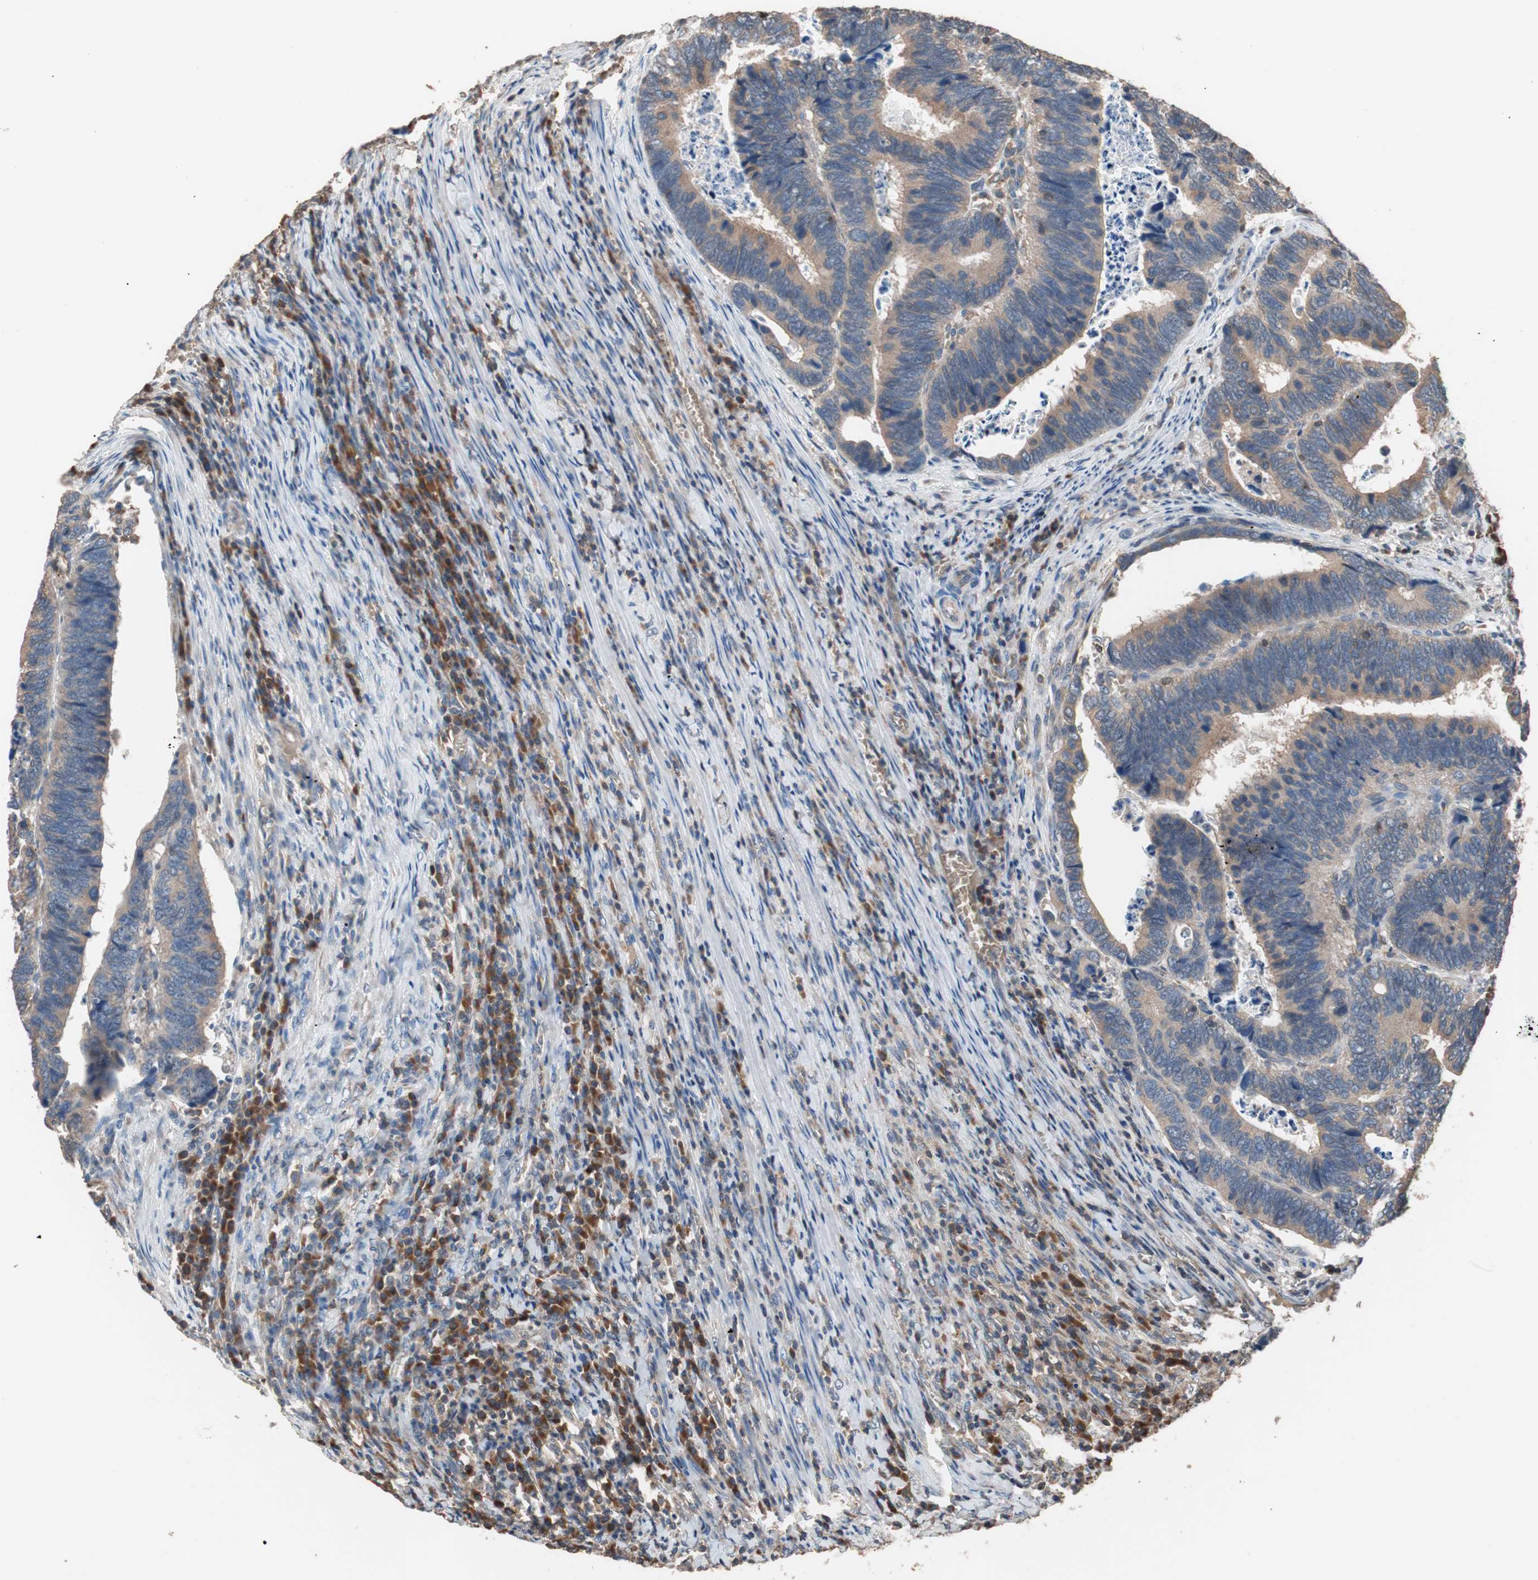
{"staining": {"intensity": "moderate", "quantity": ">75%", "location": "cytoplasmic/membranous"}, "tissue": "colorectal cancer", "cell_type": "Tumor cells", "image_type": "cancer", "snomed": [{"axis": "morphology", "description": "Adenocarcinoma, NOS"}, {"axis": "topography", "description": "Colon"}], "caption": "Colorectal cancer (adenocarcinoma) tissue exhibits moderate cytoplasmic/membranous positivity in about >75% of tumor cells, visualized by immunohistochemistry.", "gene": "GLYCTK", "patient": {"sex": "male", "age": 72}}